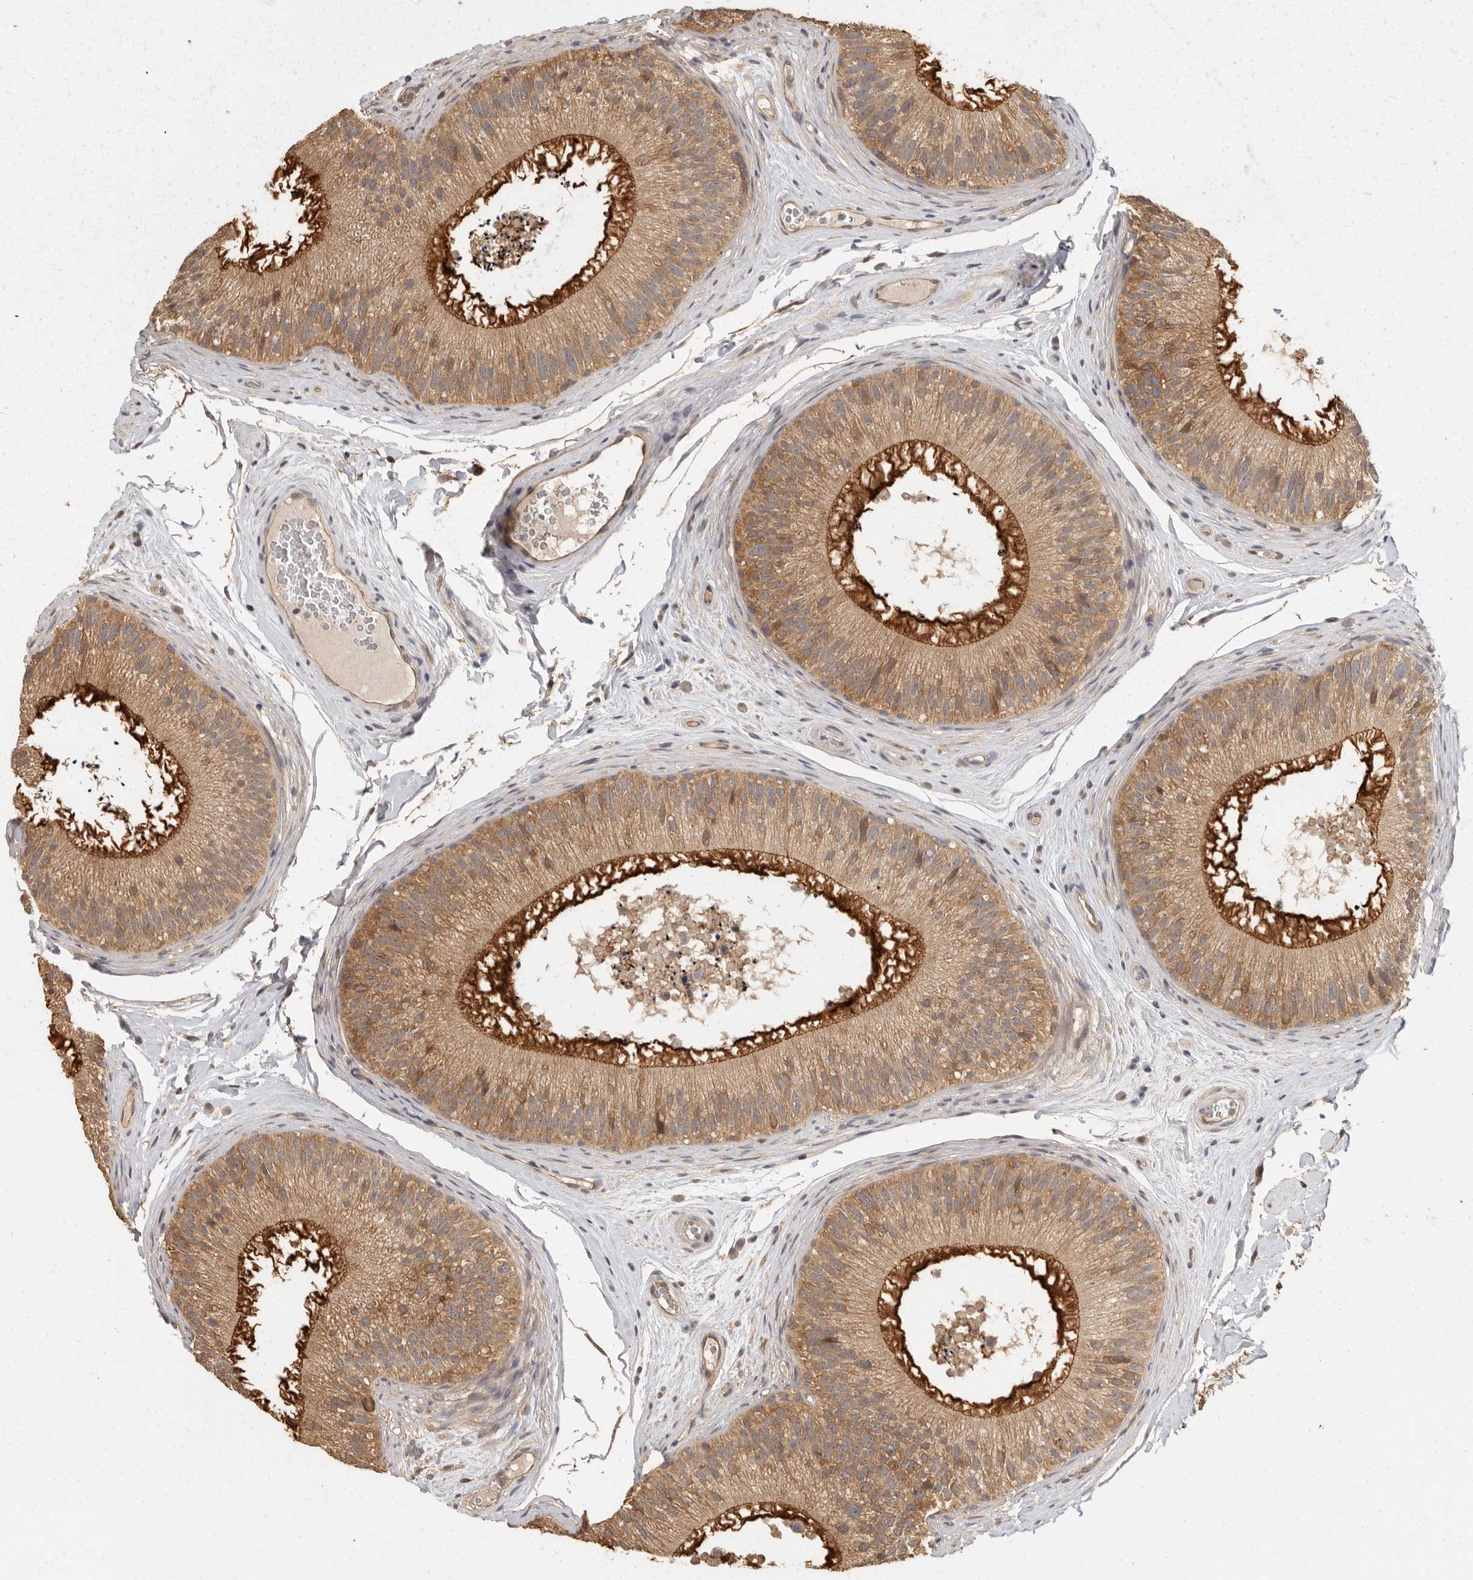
{"staining": {"intensity": "strong", "quantity": ">75%", "location": "cytoplasmic/membranous"}, "tissue": "epididymis", "cell_type": "Glandular cells", "image_type": "normal", "snomed": [{"axis": "morphology", "description": "Normal tissue, NOS"}, {"axis": "topography", "description": "Epididymis"}], "caption": "A micrograph of epididymis stained for a protein exhibits strong cytoplasmic/membranous brown staining in glandular cells.", "gene": "BAIAP2", "patient": {"sex": "male", "age": 45}}